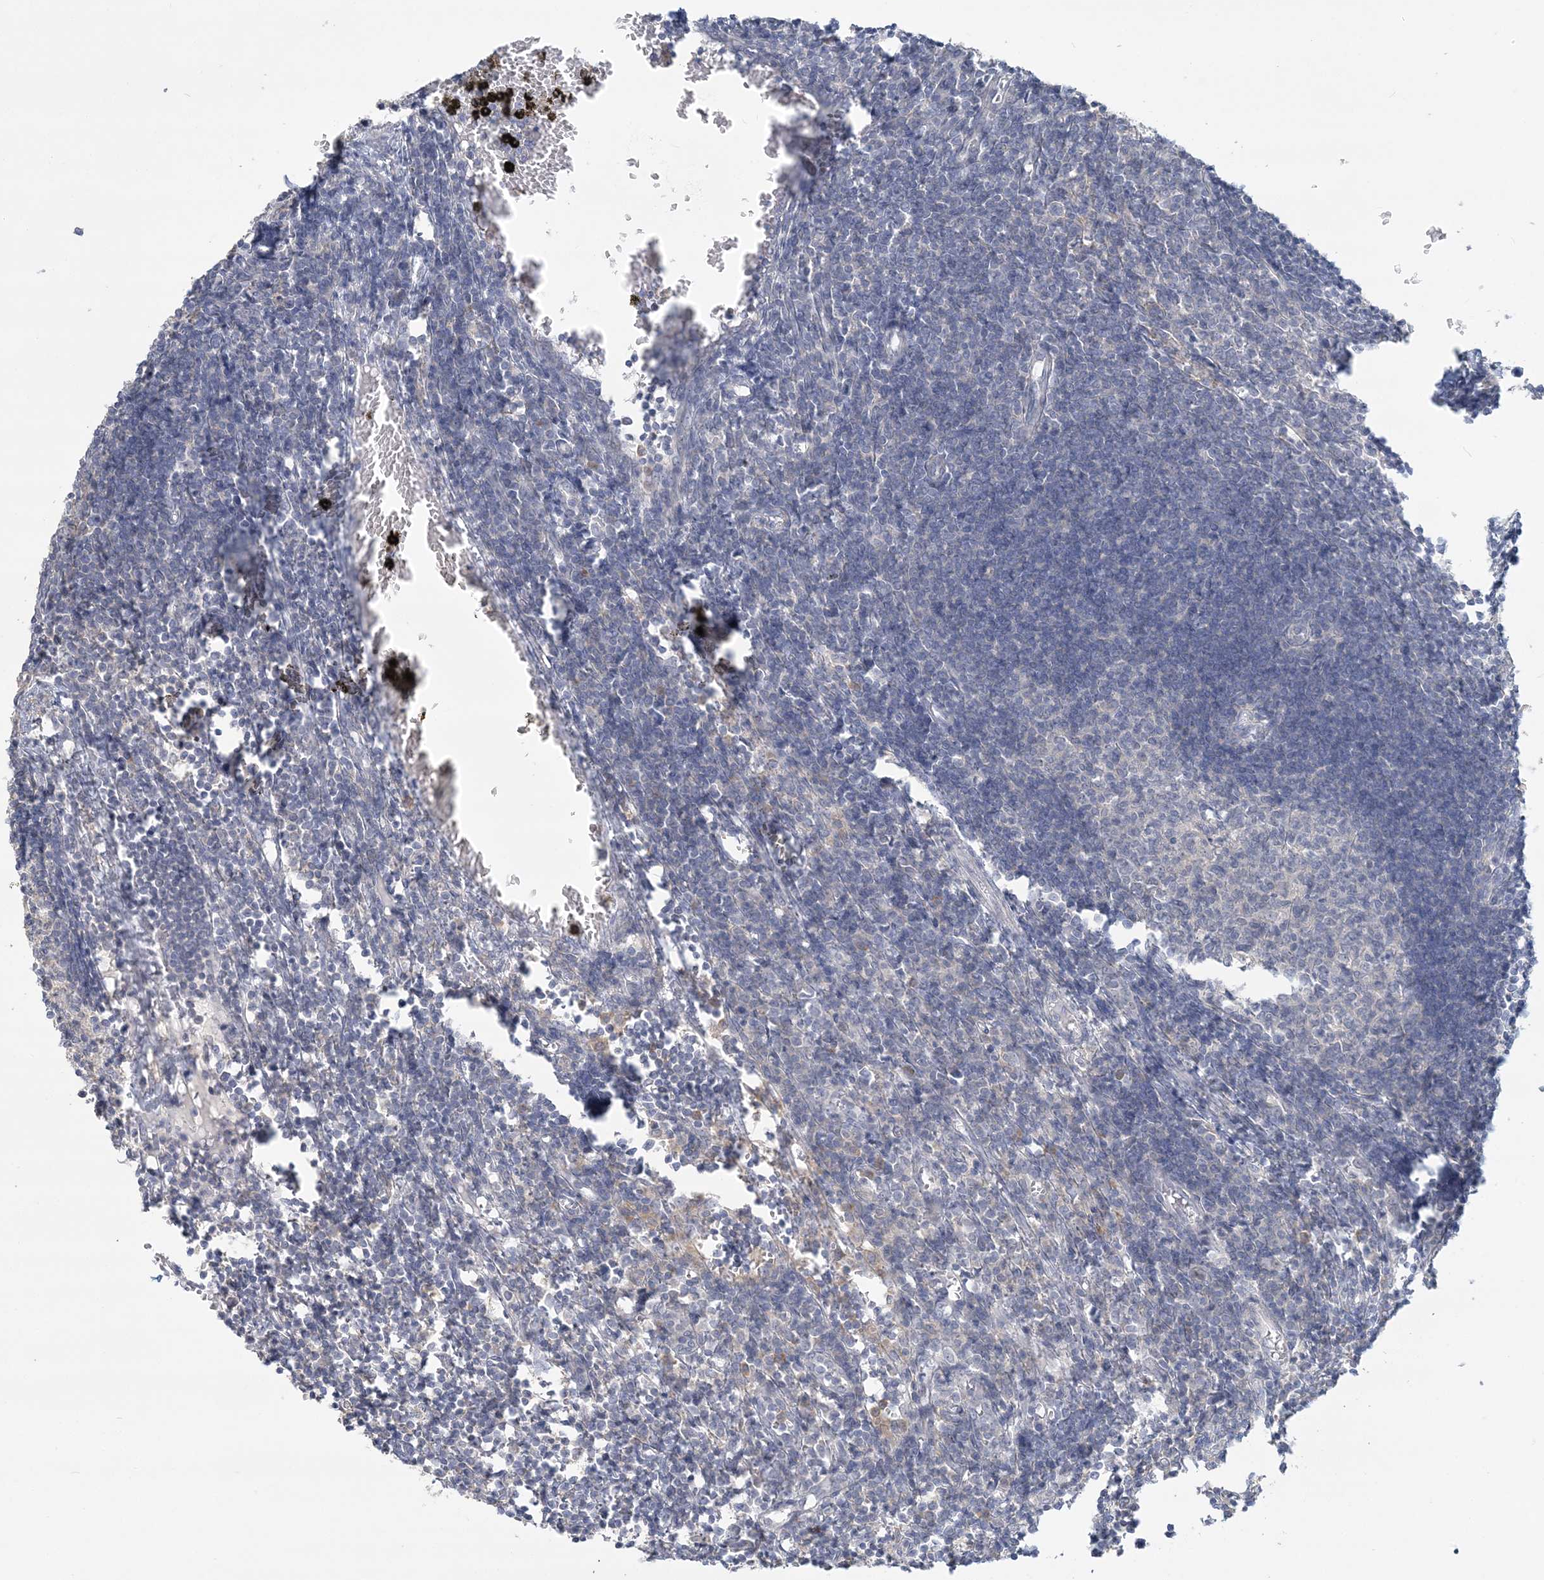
{"staining": {"intensity": "weak", "quantity": "25%-75%", "location": "nuclear"}, "tissue": "lymph node", "cell_type": "Germinal center cells", "image_type": "normal", "snomed": [{"axis": "morphology", "description": "Normal tissue, NOS"}, {"axis": "morphology", "description": "Malignant melanoma, Metastatic site"}, {"axis": "topography", "description": "Lymph node"}], "caption": "IHC histopathology image of unremarkable lymph node: human lymph node stained using immunohistochemistry (IHC) demonstrates low levels of weak protein expression localized specifically in the nuclear of germinal center cells, appearing as a nuclear brown color.", "gene": "ANKS1A", "patient": {"sex": "male", "age": 41}}